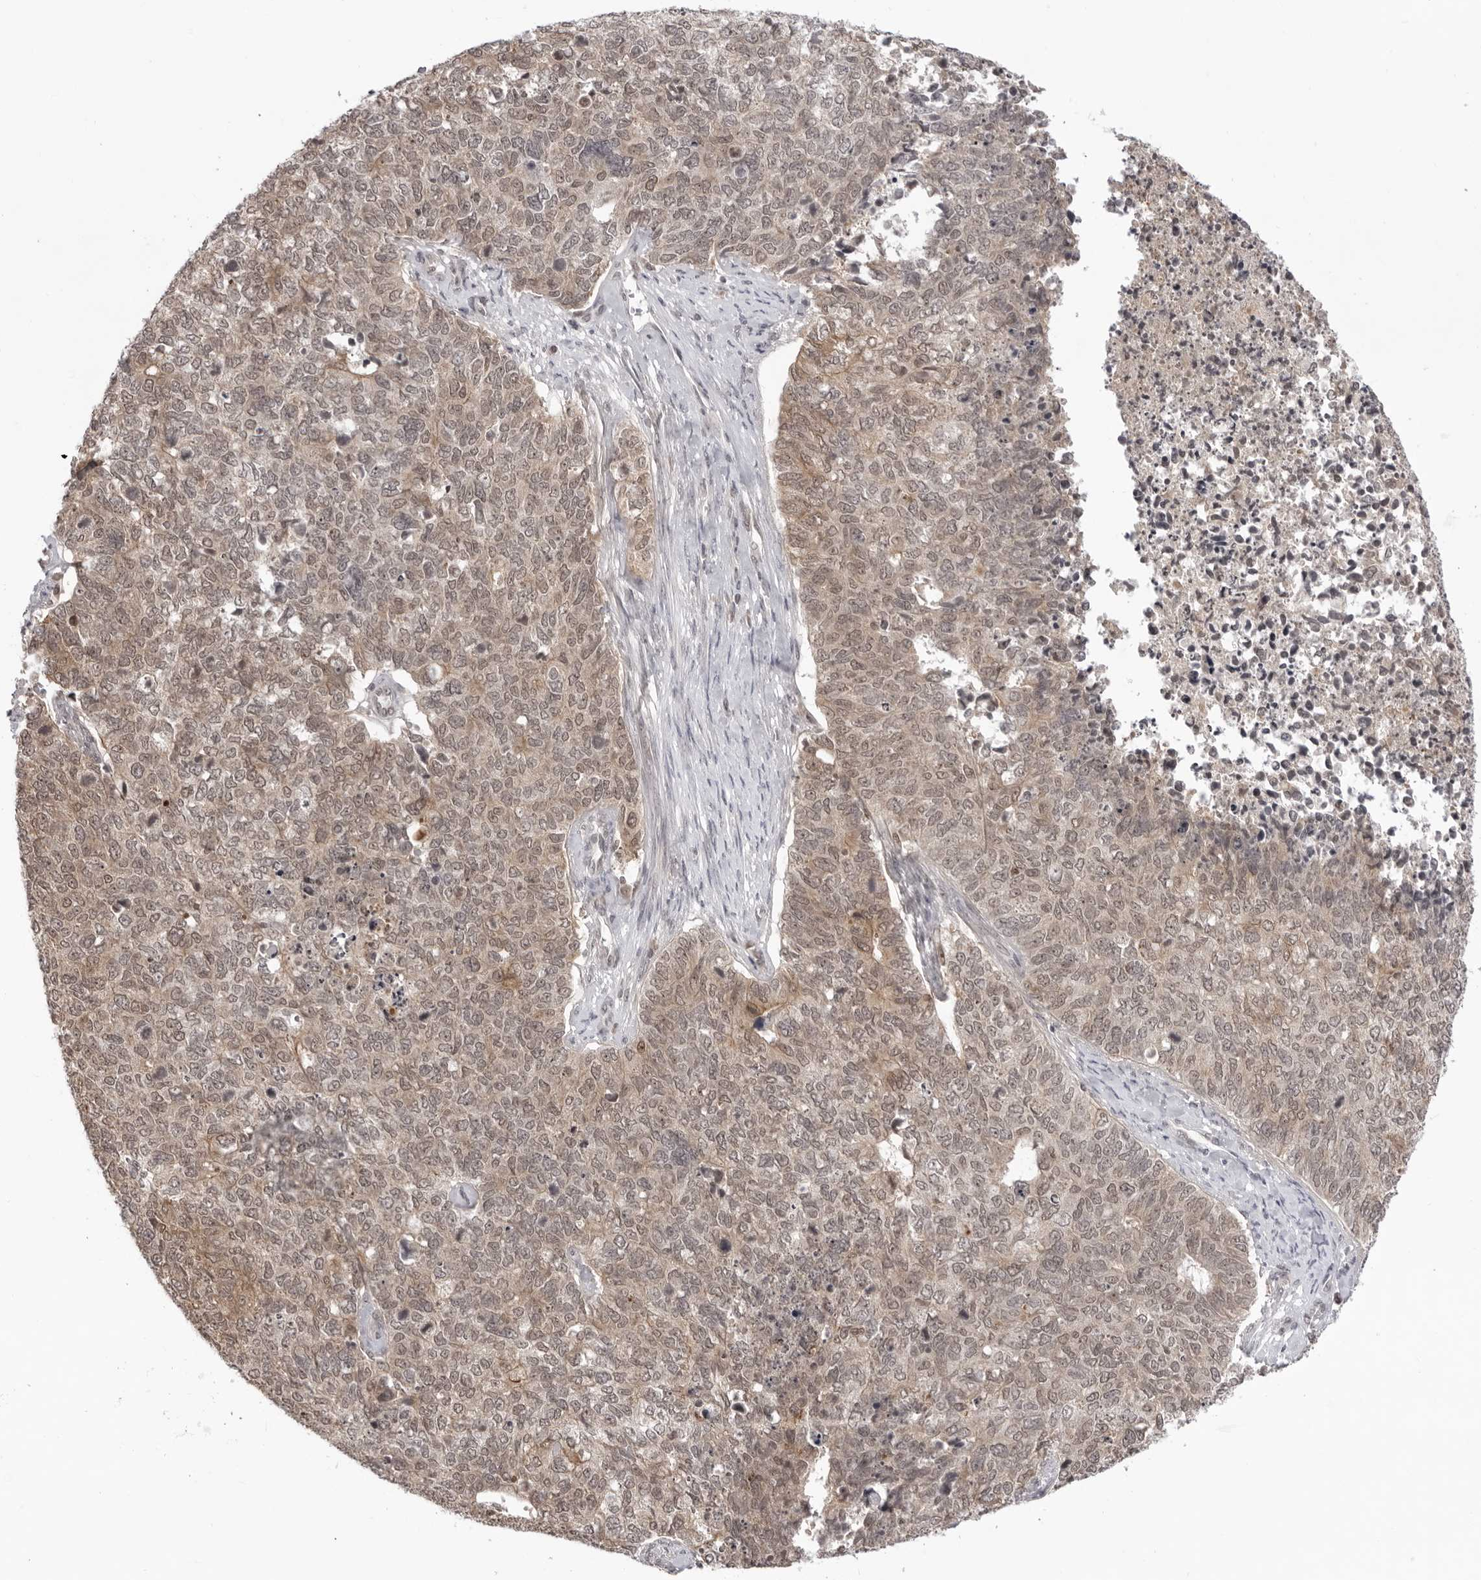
{"staining": {"intensity": "weak", "quantity": ">75%", "location": "cytoplasmic/membranous,nuclear"}, "tissue": "cervical cancer", "cell_type": "Tumor cells", "image_type": "cancer", "snomed": [{"axis": "morphology", "description": "Squamous cell carcinoma, NOS"}, {"axis": "topography", "description": "Cervix"}], "caption": "About >75% of tumor cells in cervical squamous cell carcinoma exhibit weak cytoplasmic/membranous and nuclear protein staining as visualized by brown immunohistochemical staining.", "gene": "EXOSC10", "patient": {"sex": "female", "age": 63}}